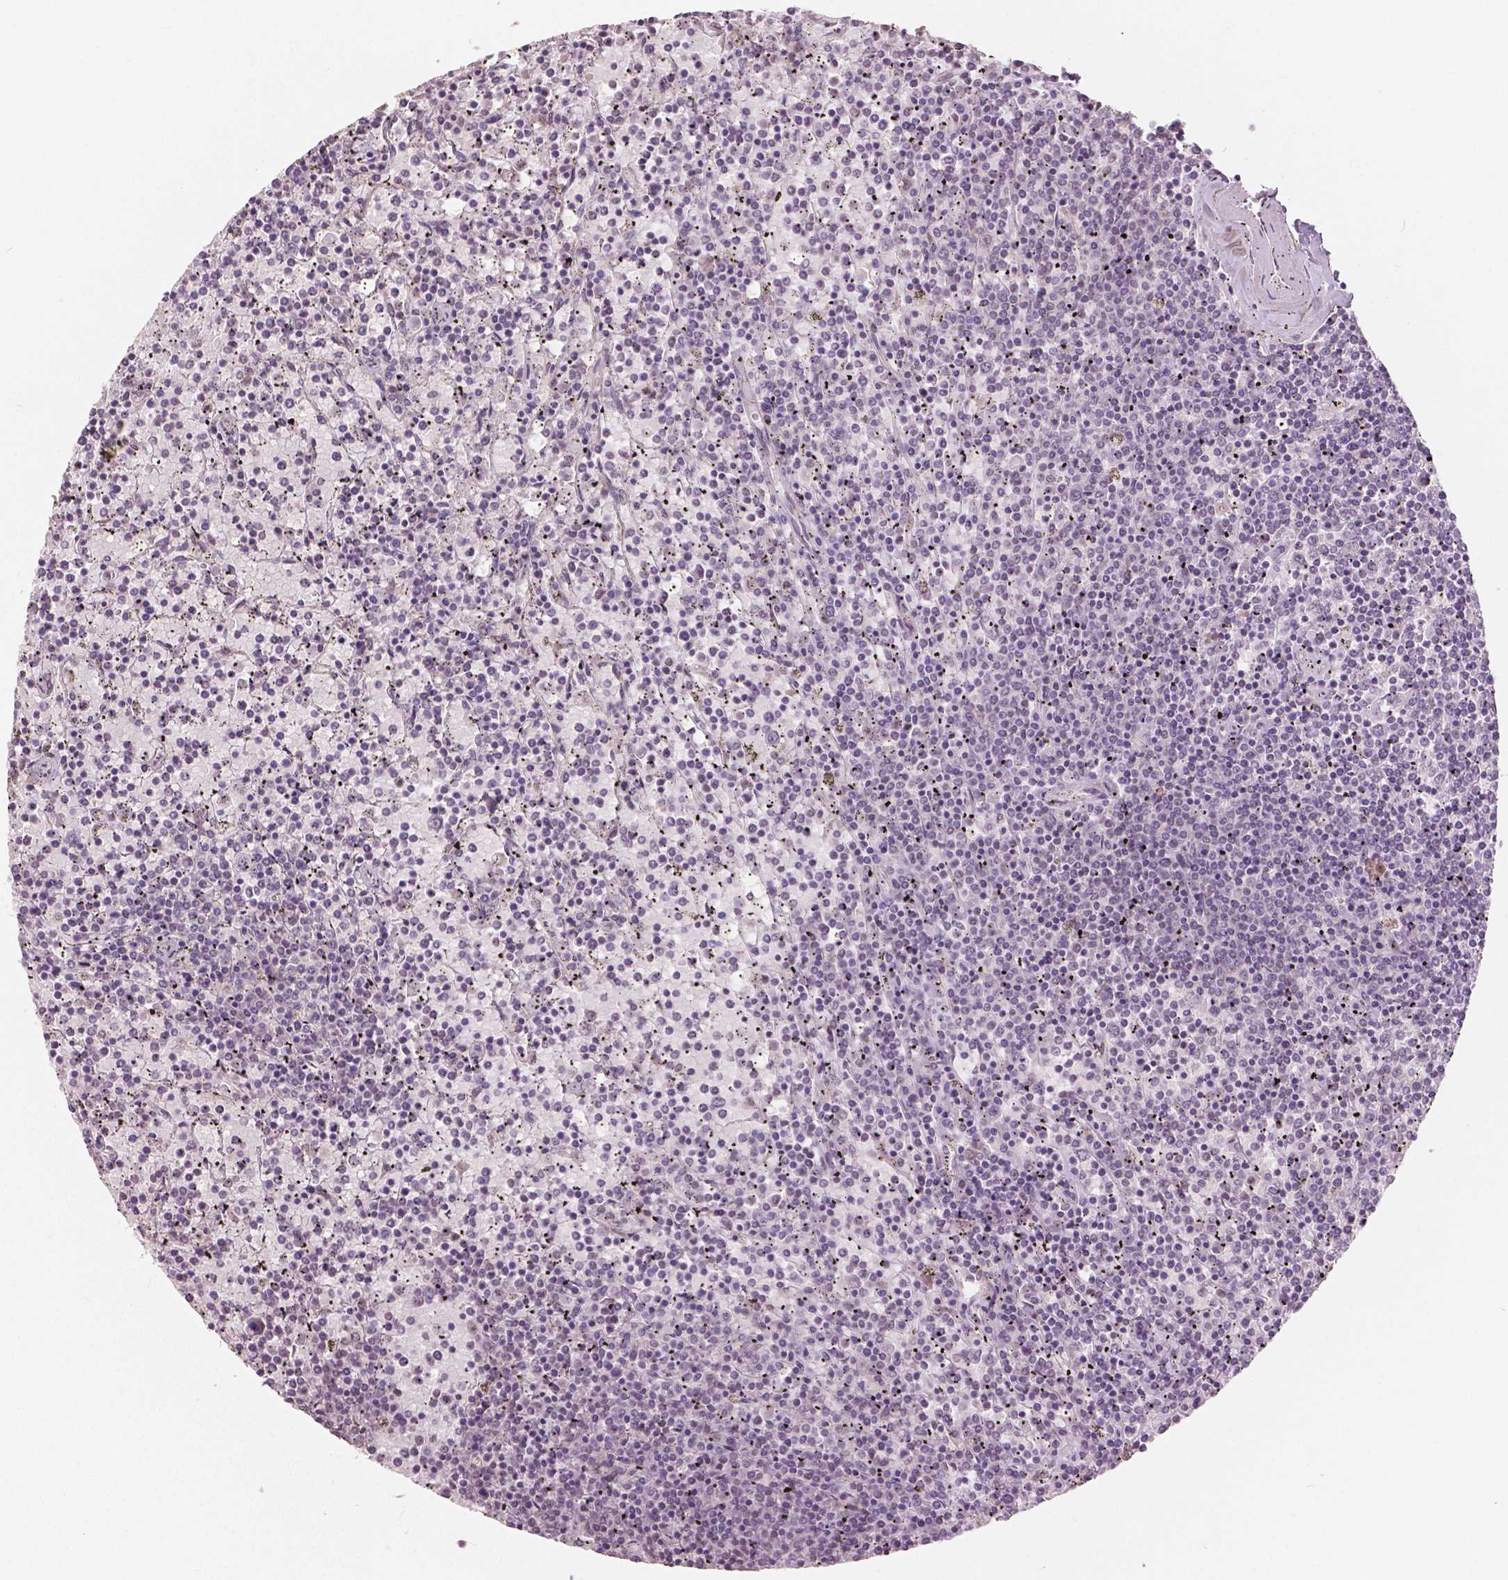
{"staining": {"intensity": "negative", "quantity": "none", "location": "none"}, "tissue": "lymphoma", "cell_type": "Tumor cells", "image_type": "cancer", "snomed": [{"axis": "morphology", "description": "Malignant lymphoma, non-Hodgkin's type, Low grade"}, {"axis": "topography", "description": "Spleen"}], "caption": "The photomicrograph shows no staining of tumor cells in lymphoma.", "gene": "HOXA10", "patient": {"sex": "female", "age": 77}}